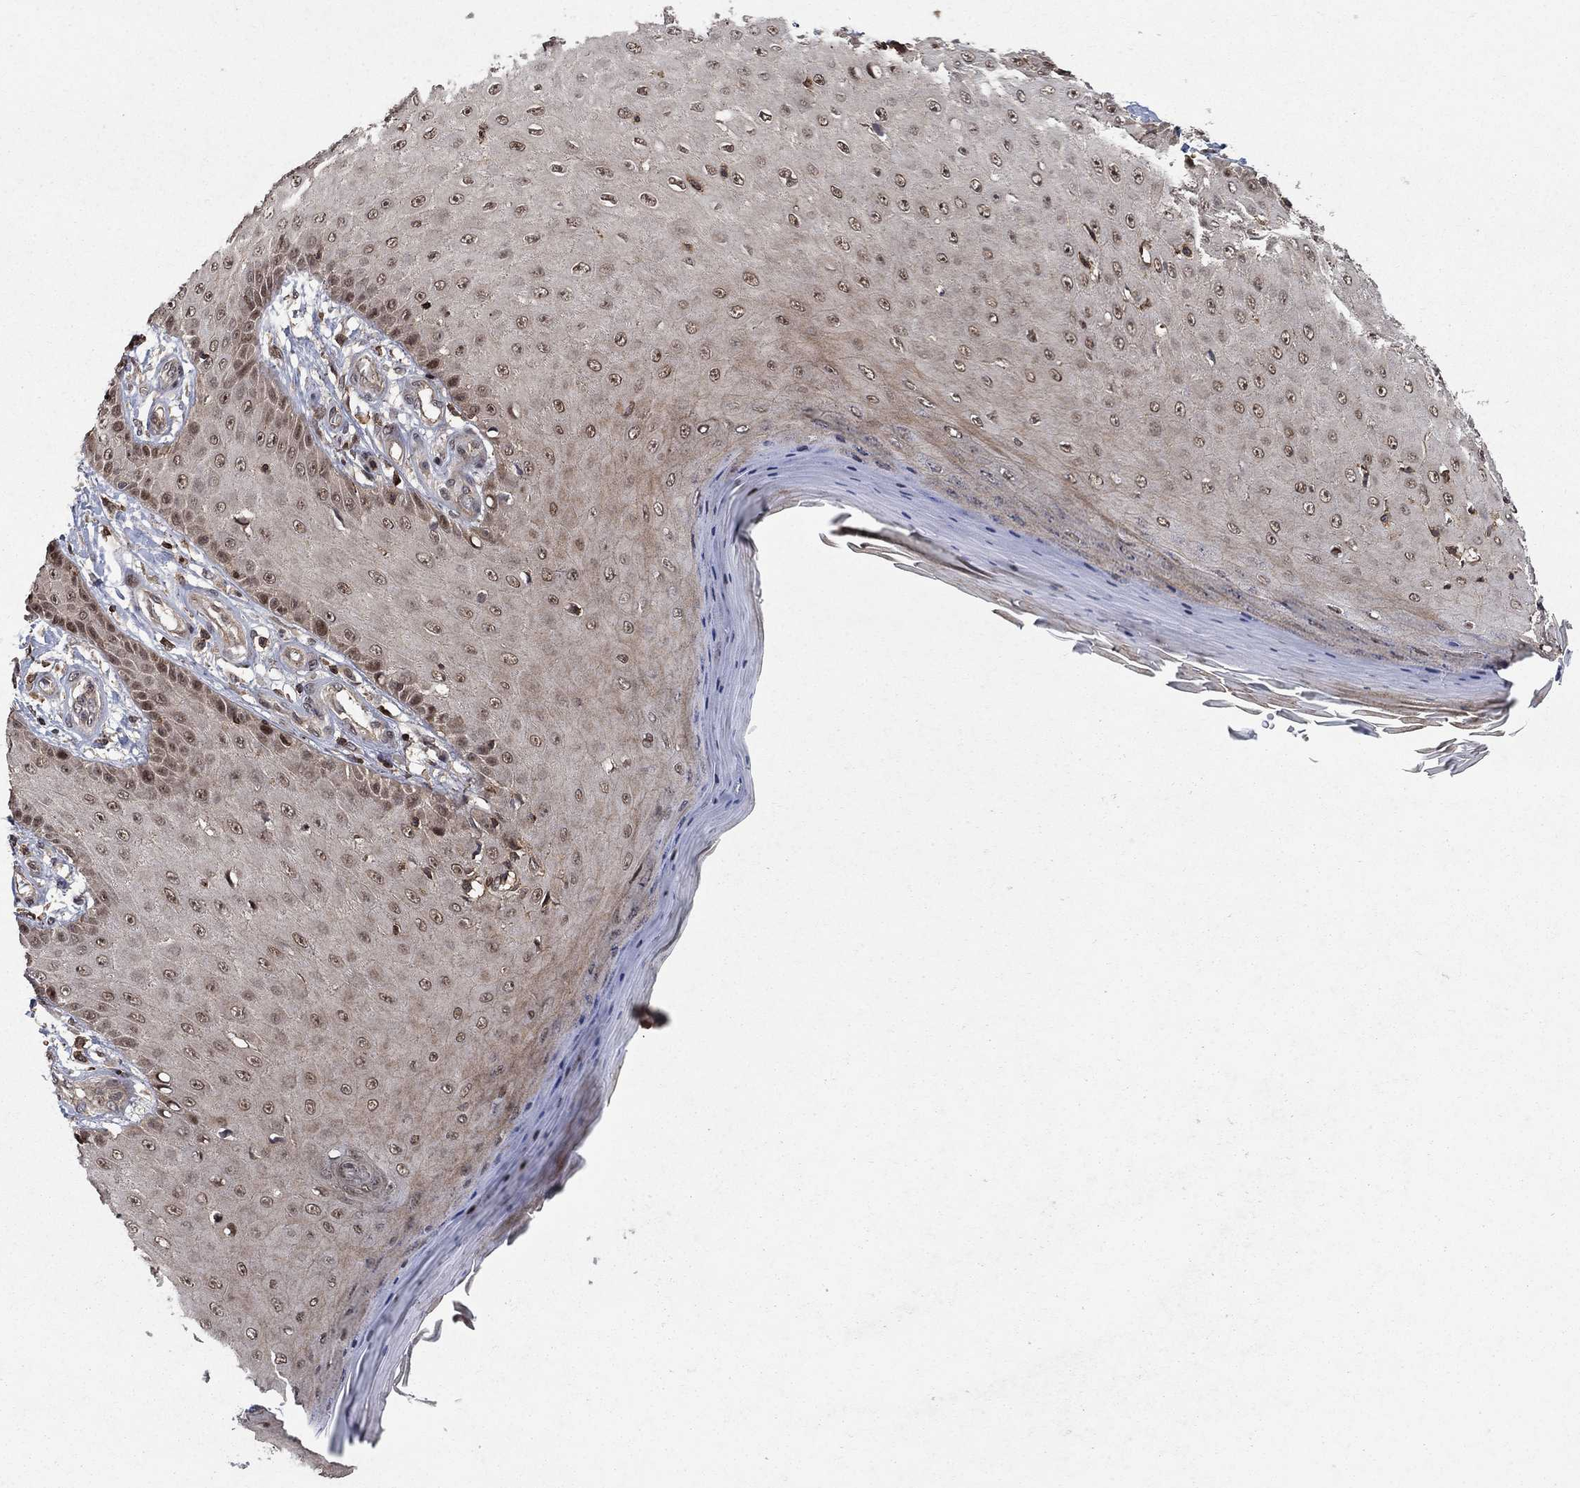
{"staining": {"intensity": "moderate", "quantity": ">75%", "location": "nuclear"}, "tissue": "skin cancer", "cell_type": "Tumor cells", "image_type": "cancer", "snomed": [{"axis": "morphology", "description": "Inflammation, NOS"}, {"axis": "morphology", "description": "Squamous cell carcinoma, NOS"}, {"axis": "topography", "description": "Skin"}], "caption": "The photomicrograph demonstrates staining of skin squamous cell carcinoma, revealing moderate nuclear protein positivity (brown color) within tumor cells.", "gene": "CCDC66", "patient": {"sex": "male", "age": 70}}